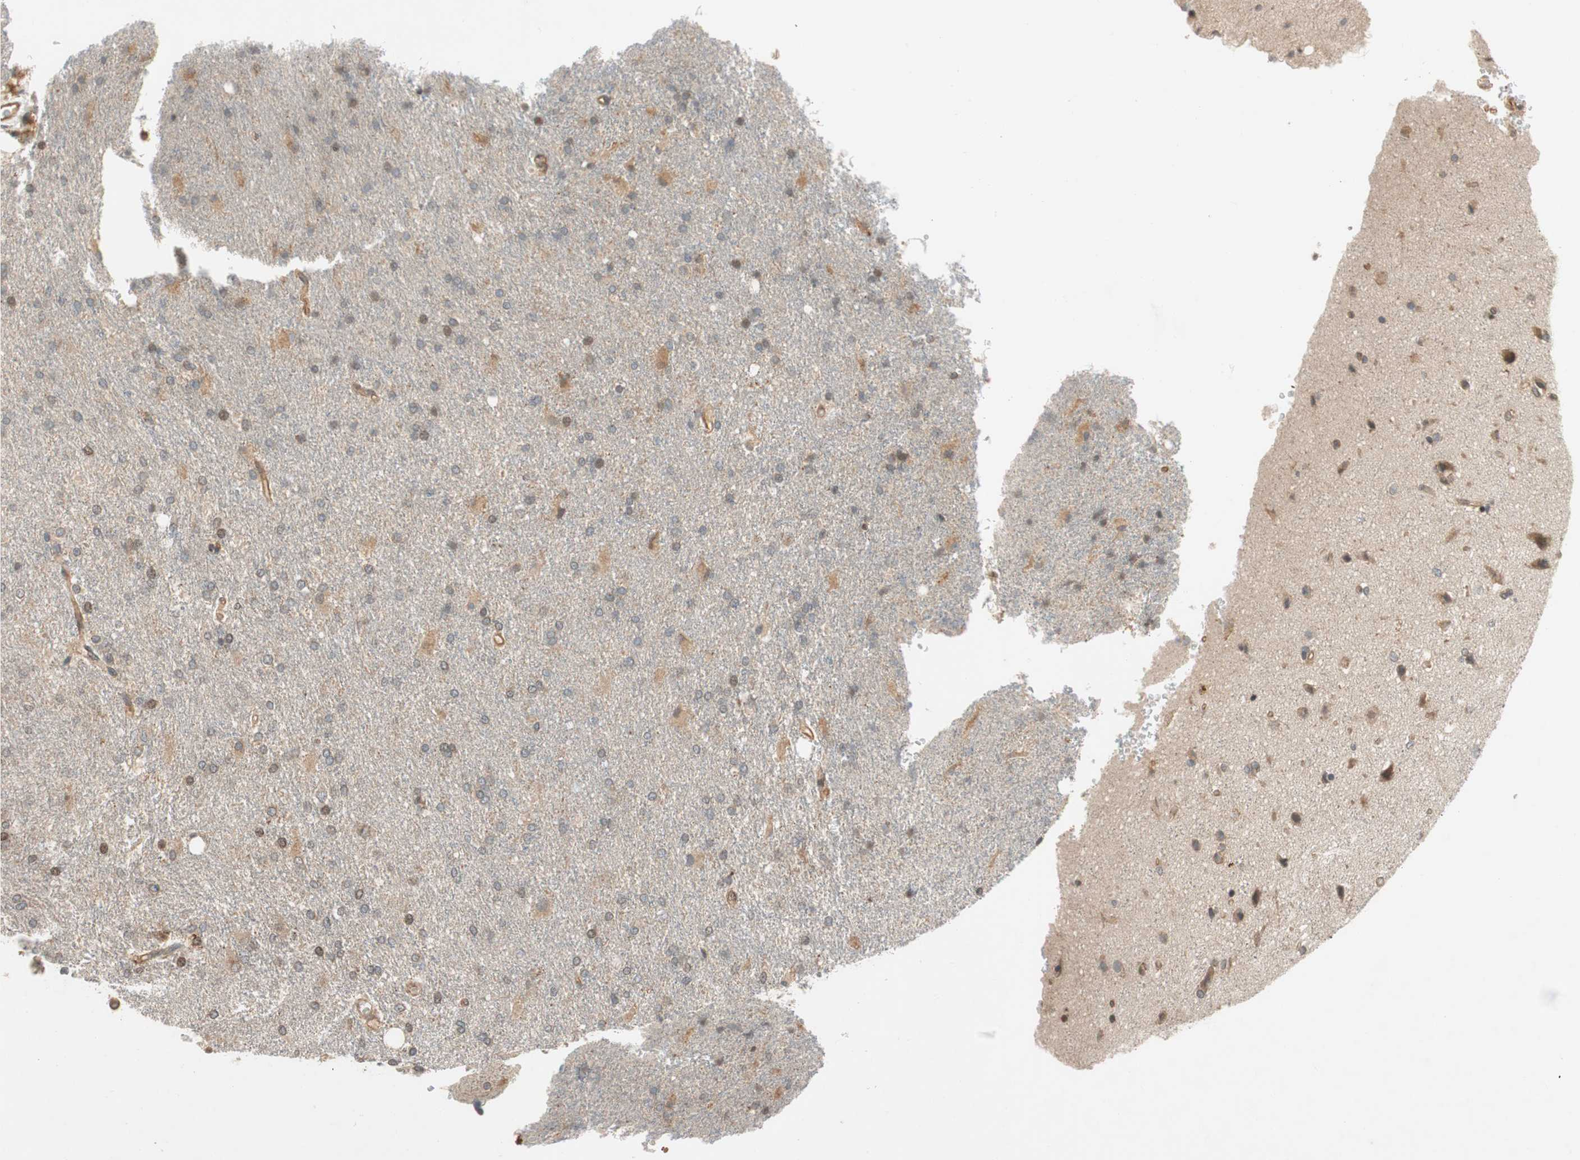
{"staining": {"intensity": "moderate", "quantity": "25%-75%", "location": "cytoplasmic/membranous,nuclear"}, "tissue": "glioma", "cell_type": "Tumor cells", "image_type": "cancer", "snomed": [{"axis": "morphology", "description": "Glioma, malignant, High grade"}, {"axis": "topography", "description": "Brain"}], "caption": "Immunohistochemistry micrograph of neoplastic tissue: high-grade glioma (malignant) stained using IHC demonstrates medium levels of moderate protein expression localized specifically in the cytoplasmic/membranous and nuclear of tumor cells, appearing as a cytoplasmic/membranous and nuclear brown color.", "gene": "GCLM", "patient": {"sex": "male", "age": 71}}